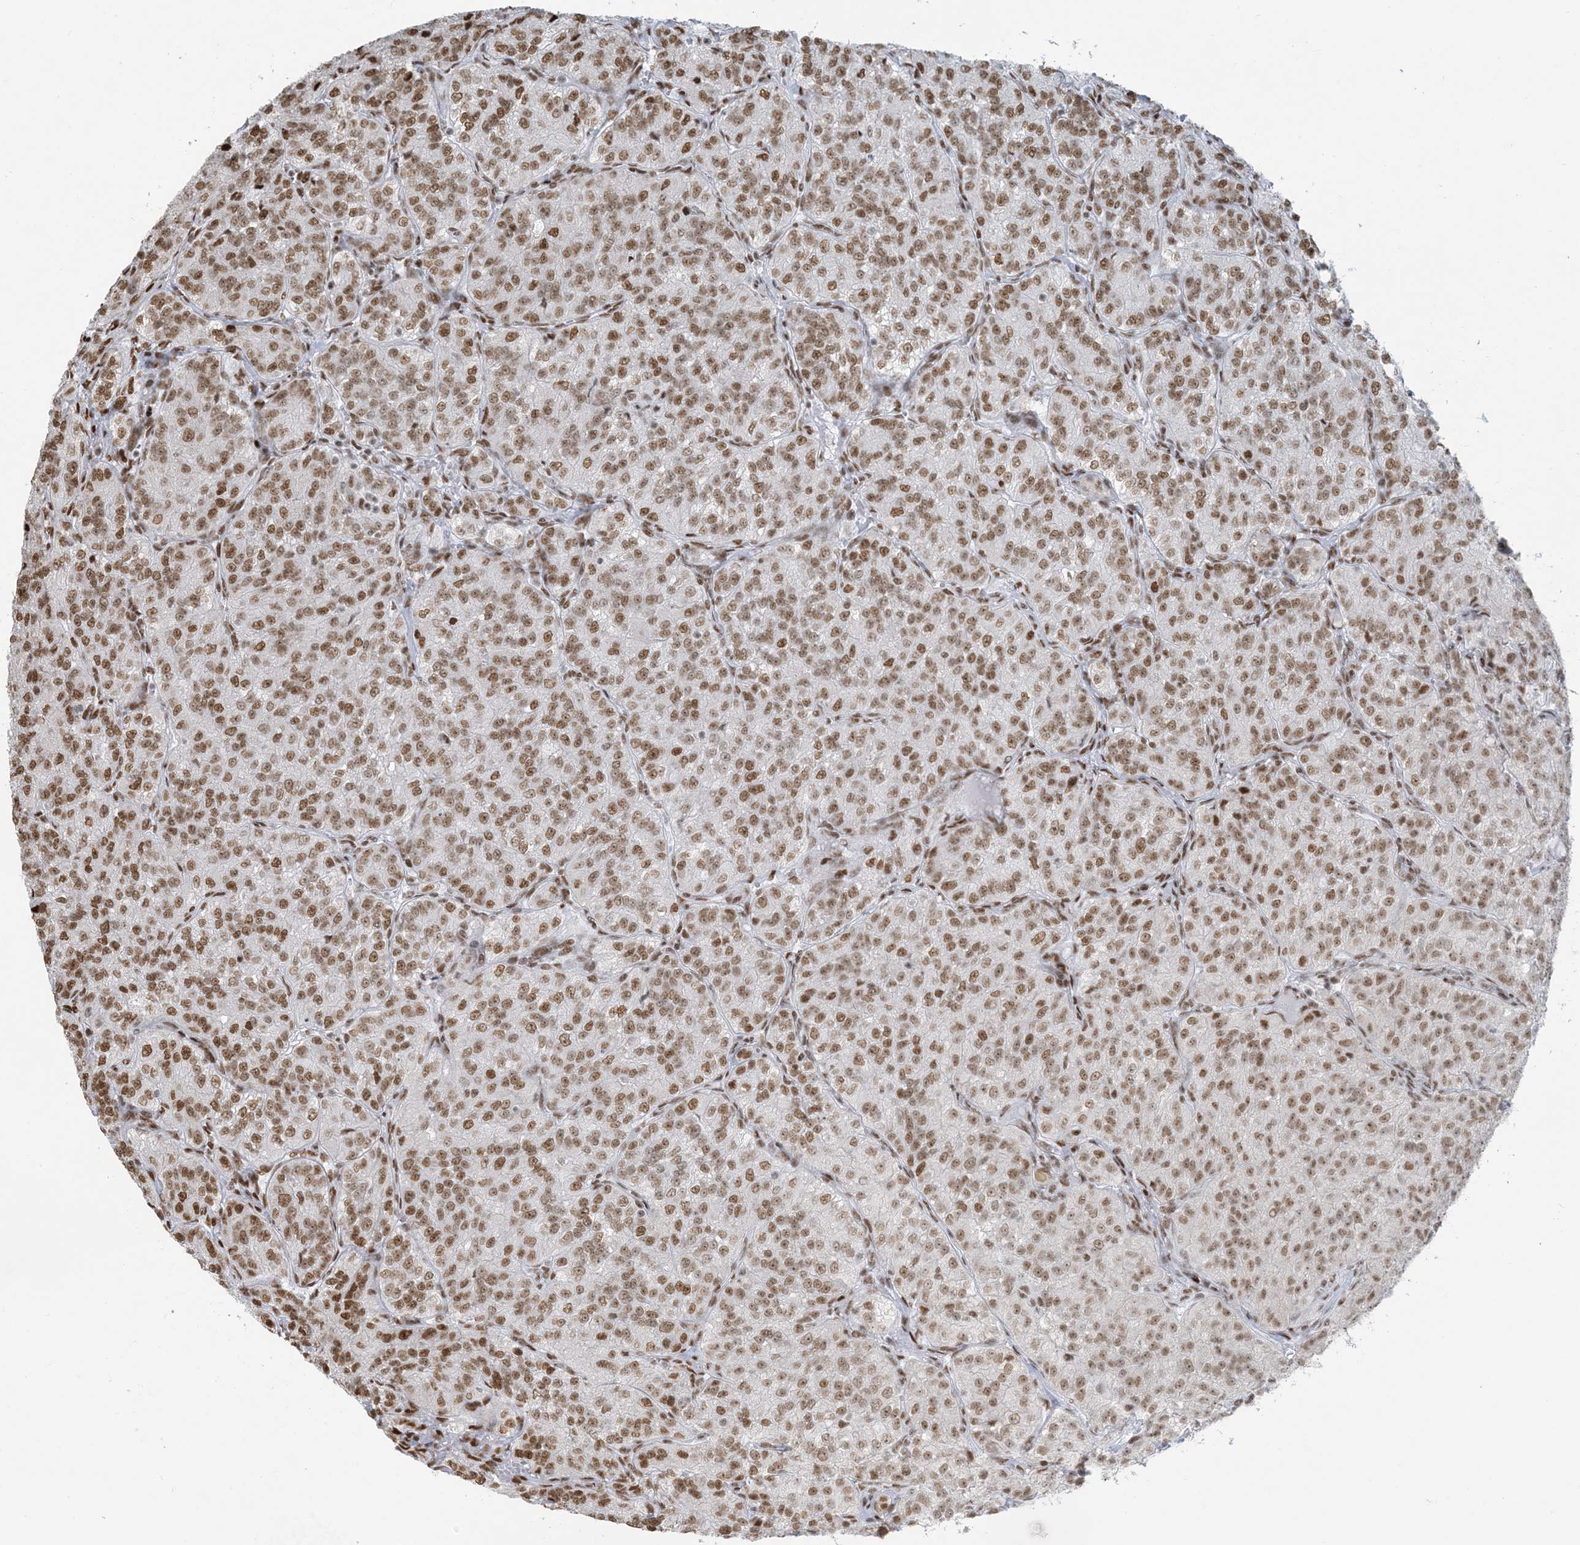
{"staining": {"intensity": "moderate", "quantity": ">75%", "location": "nuclear"}, "tissue": "renal cancer", "cell_type": "Tumor cells", "image_type": "cancer", "snomed": [{"axis": "morphology", "description": "Adenocarcinoma, NOS"}, {"axis": "topography", "description": "Kidney"}], "caption": "This image demonstrates immunohistochemistry staining of human renal cancer, with medium moderate nuclear expression in approximately >75% of tumor cells.", "gene": "STAG1", "patient": {"sex": "female", "age": 63}}